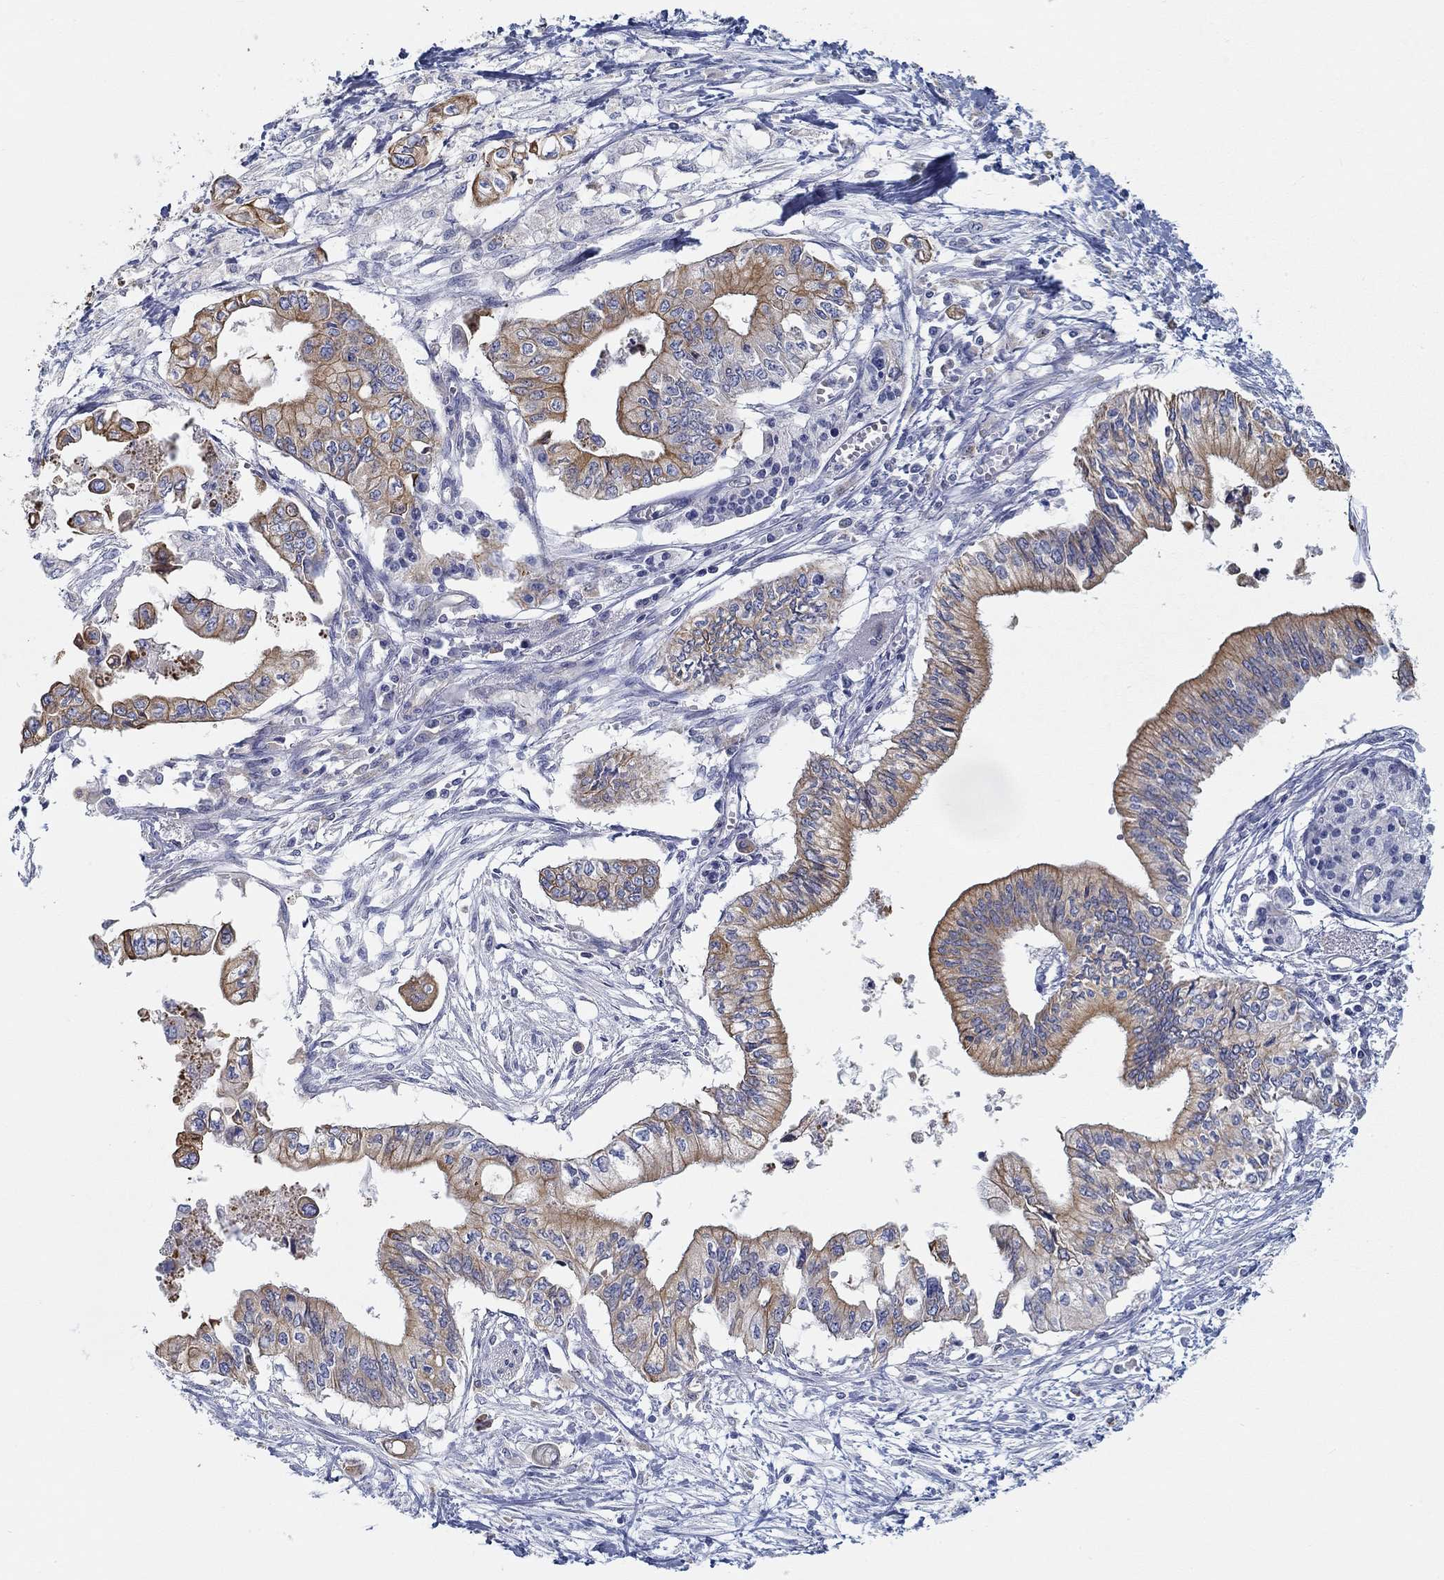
{"staining": {"intensity": "moderate", "quantity": ">75%", "location": "cytoplasmic/membranous"}, "tissue": "pancreatic cancer", "cell_type": "Tumor cells", "image_type": "cancer", "snomed": [{"axis": "morphology", "description": "Adenocarcinoma, NOS"}, {"axis": "topography", "description": "Pancreas"}], "caption": "A photomicrograph of human pancreatic cancer (adenocarcinoma) stained for a protein shows moderate cytoplasmic/membranous brown staining in tumor cells.", "gene": "BBOF1", "patient": {"sex": "female", "age": 61}}